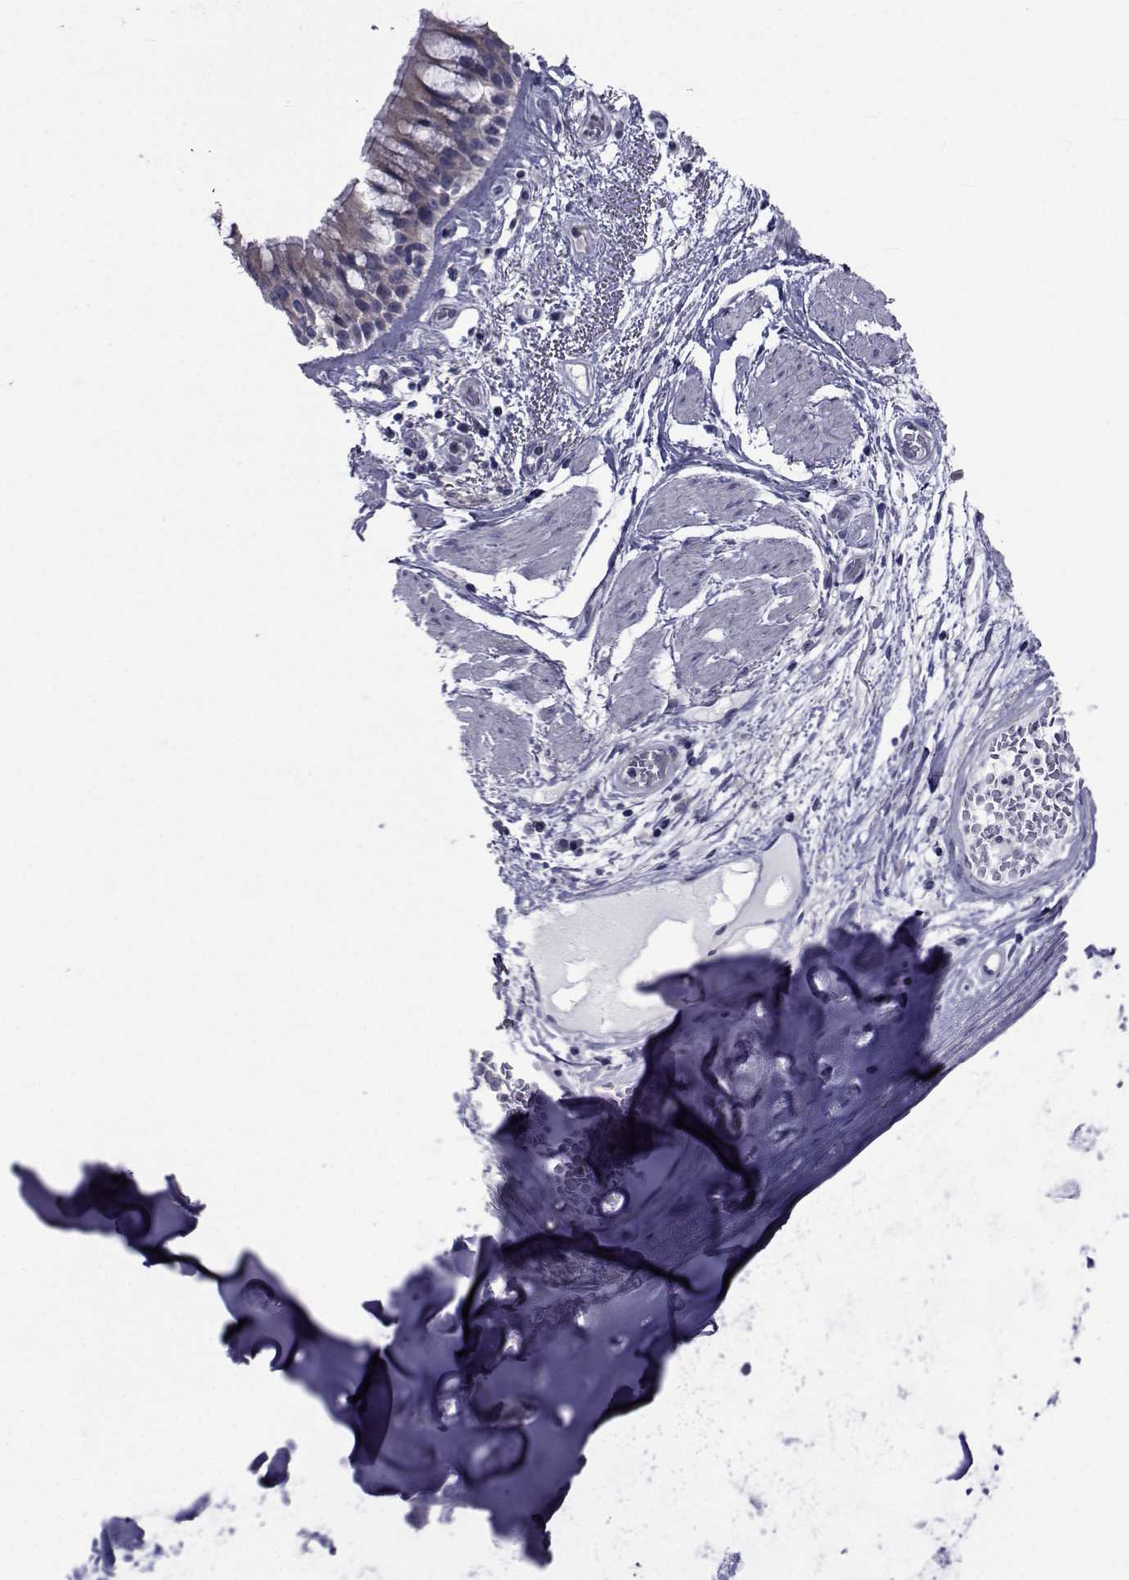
{"staining": {"intensity": "weak", "quantity": "25%-75%", "location": "cytoplasmic/membranous"}, "tissue": "bronchus", "cell_type": "Respiratory epithelial cells", "image_type": "normal", "snomed": [{"axis": "morphology", "description": "Normal tissue, NOS"}, {"axis": "topography", "description": "Bronchus"}, {"axis": "topography", "description": "Lung"}], "caption": "Protein expression analysis of unremarkable bronchus shows weak cytoplasmic/membranous expression in about 25%-75% of respiratory epithelial cells. The staining was performed using DAB (3,3'-diaminobenzidine), with brown indicating positive protein expression. Nuclei are stained blue with hematoxylin.", "gene": "SLC30A10", "patient": {"sex": "female", "age": 57}}